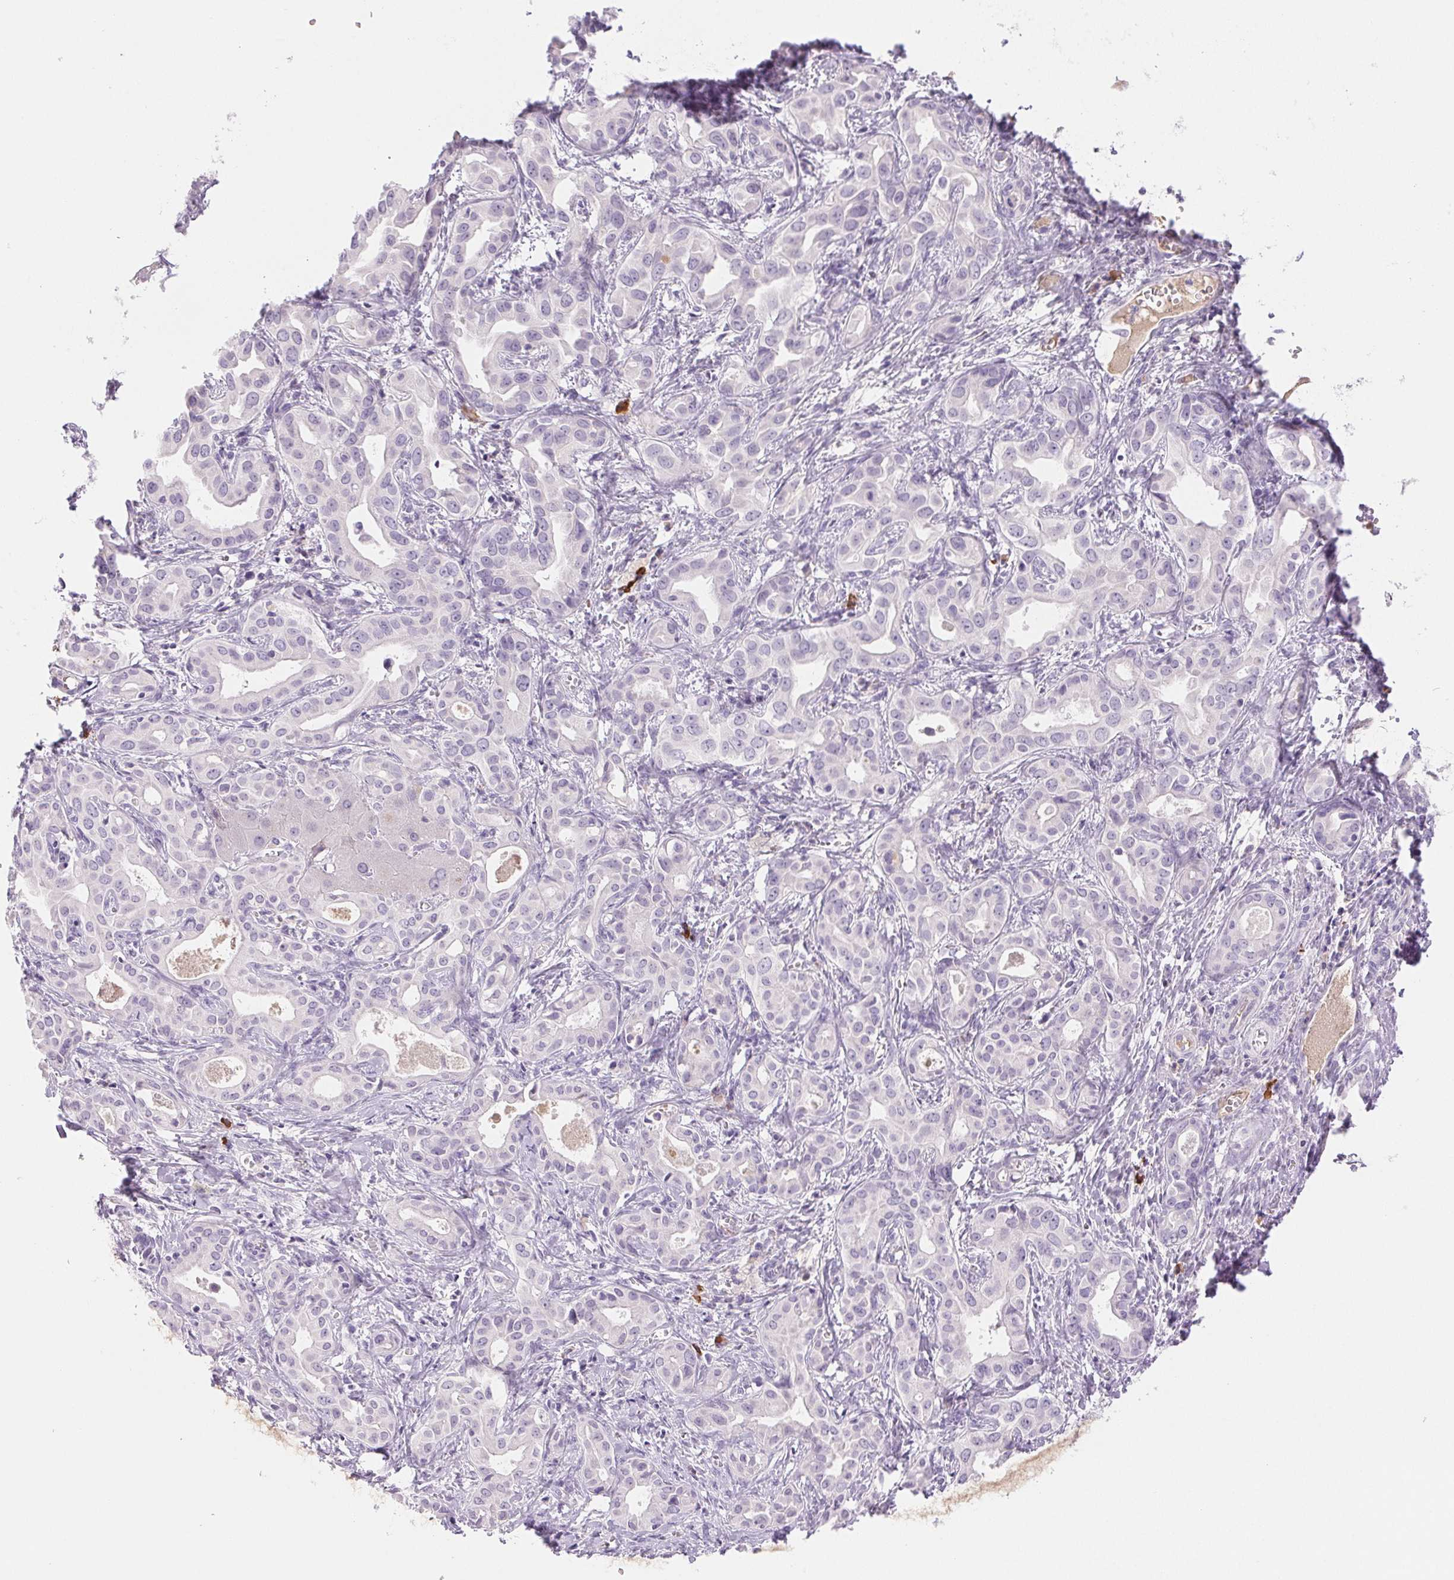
{"staining": {"intensity": "negative", "quantity": "none", "location": "none"}, "tissue": "liver cancer", "cell_type": "Tumor cells", "image_type": "cancer", "snomed": [{"axis": "morphology", "description": "Cholangiocarcinoma"}, {"axis": "topography", "description": "Liver"}], "caption": "Human liver cancer (cholangiocarcinoma) stained for a protein using immunohistochemistry exhibits no staining in tumor cells.", "gene": "IFIT1B", "patient": {"sex": "female", "age": 65}}